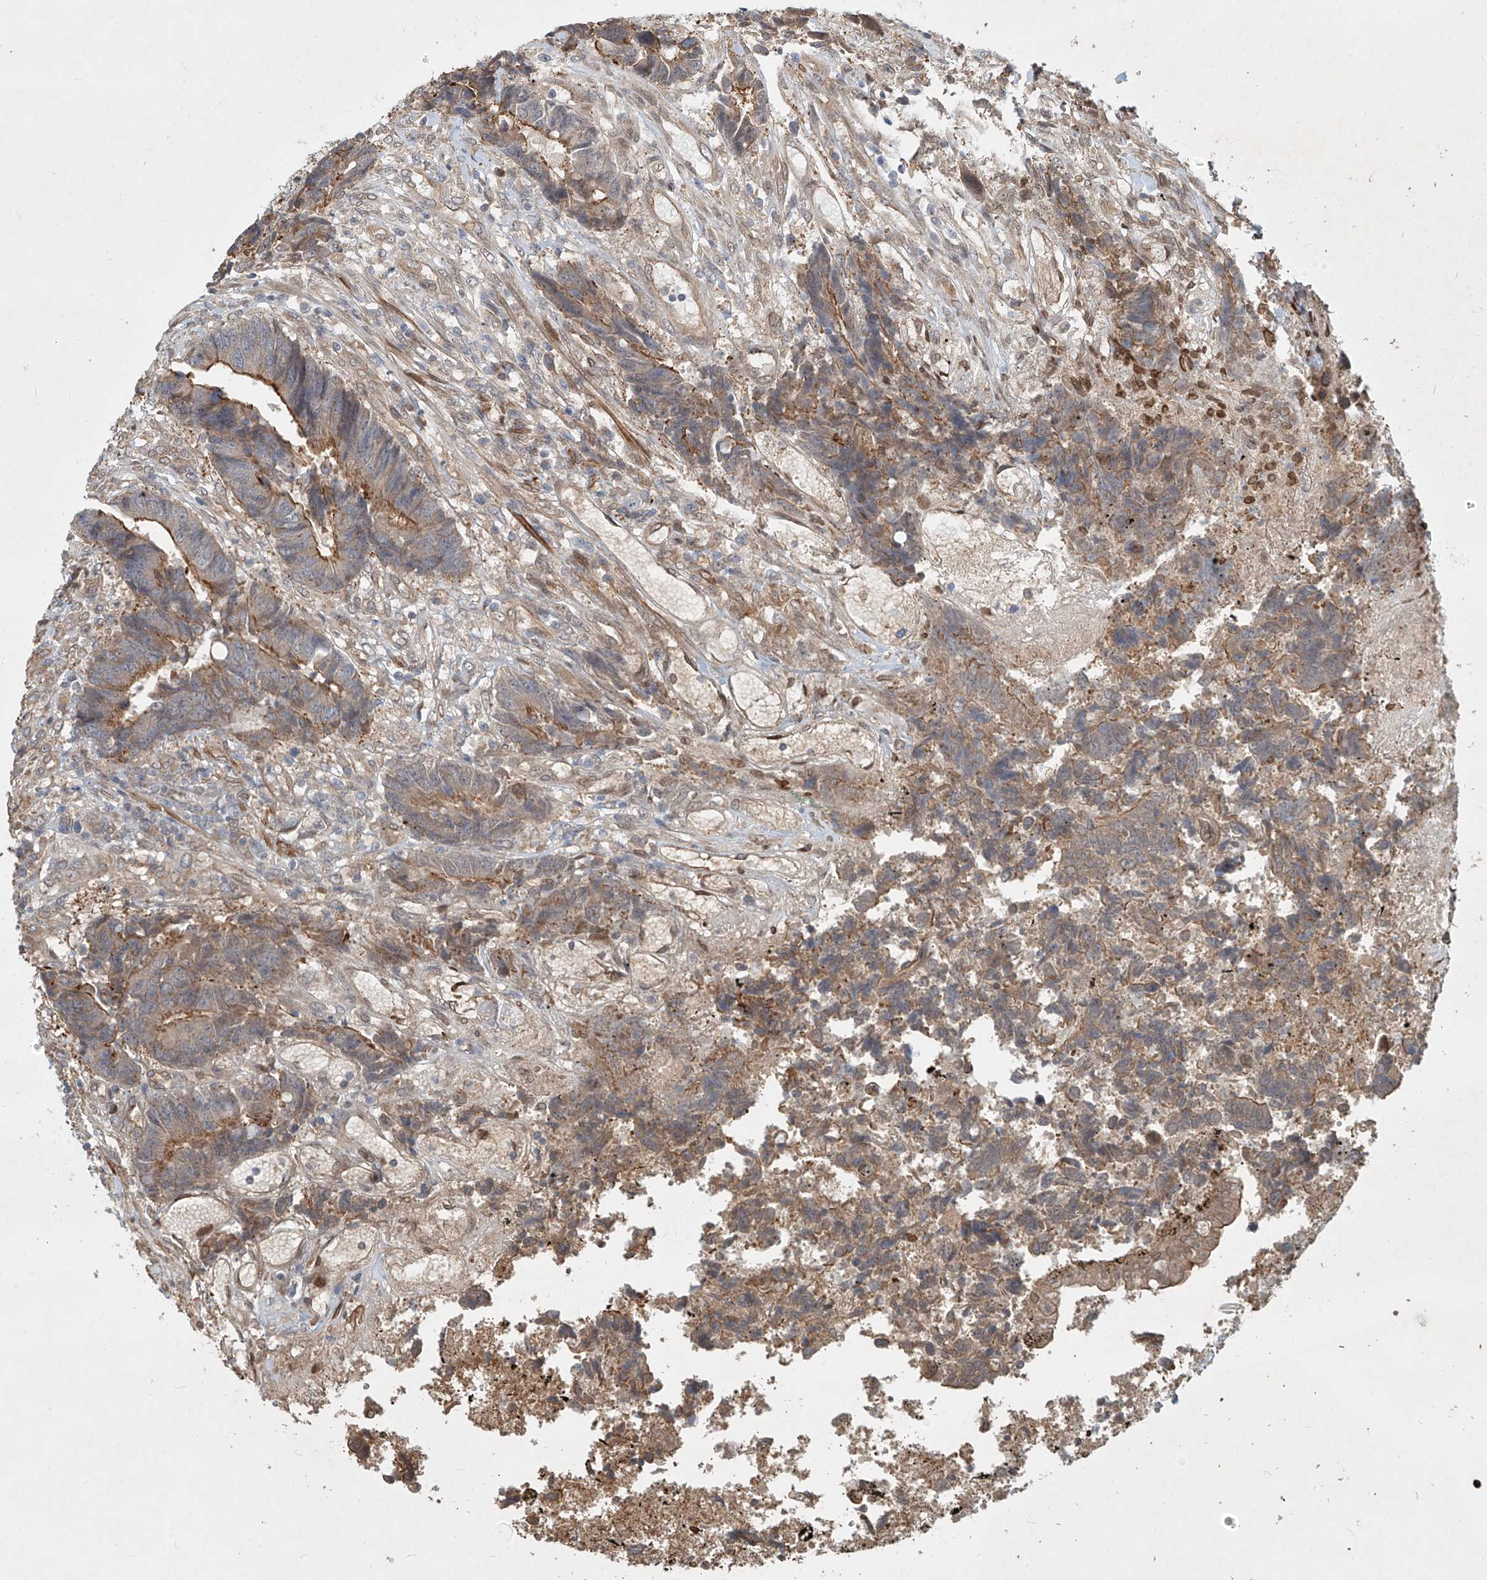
{"staining": {"intensity": "strong", "quantity": "25%-75%", "location": "cytoplasmic/membranous"}, "tissue": "colorectal cancer", "cell_type": "Tumor cells", "image_type": "cancer", "snomed": [{"axis": "morphology", "description": "Adenocarcinoma, NOS"}, {"axis": "topography", "description": "Rectum"}], "caption": "Immunohistochemistry (IHC) histopathology image of human colorectal cancer (adenocarcinoma) stained for a protein (brown), which shows high levels of strong cytoplasmic/membranous expression in approximately 25%-75% of tumor cells.", "gene": "SASH1", "patient": {"sex": "male", "age": 84}}